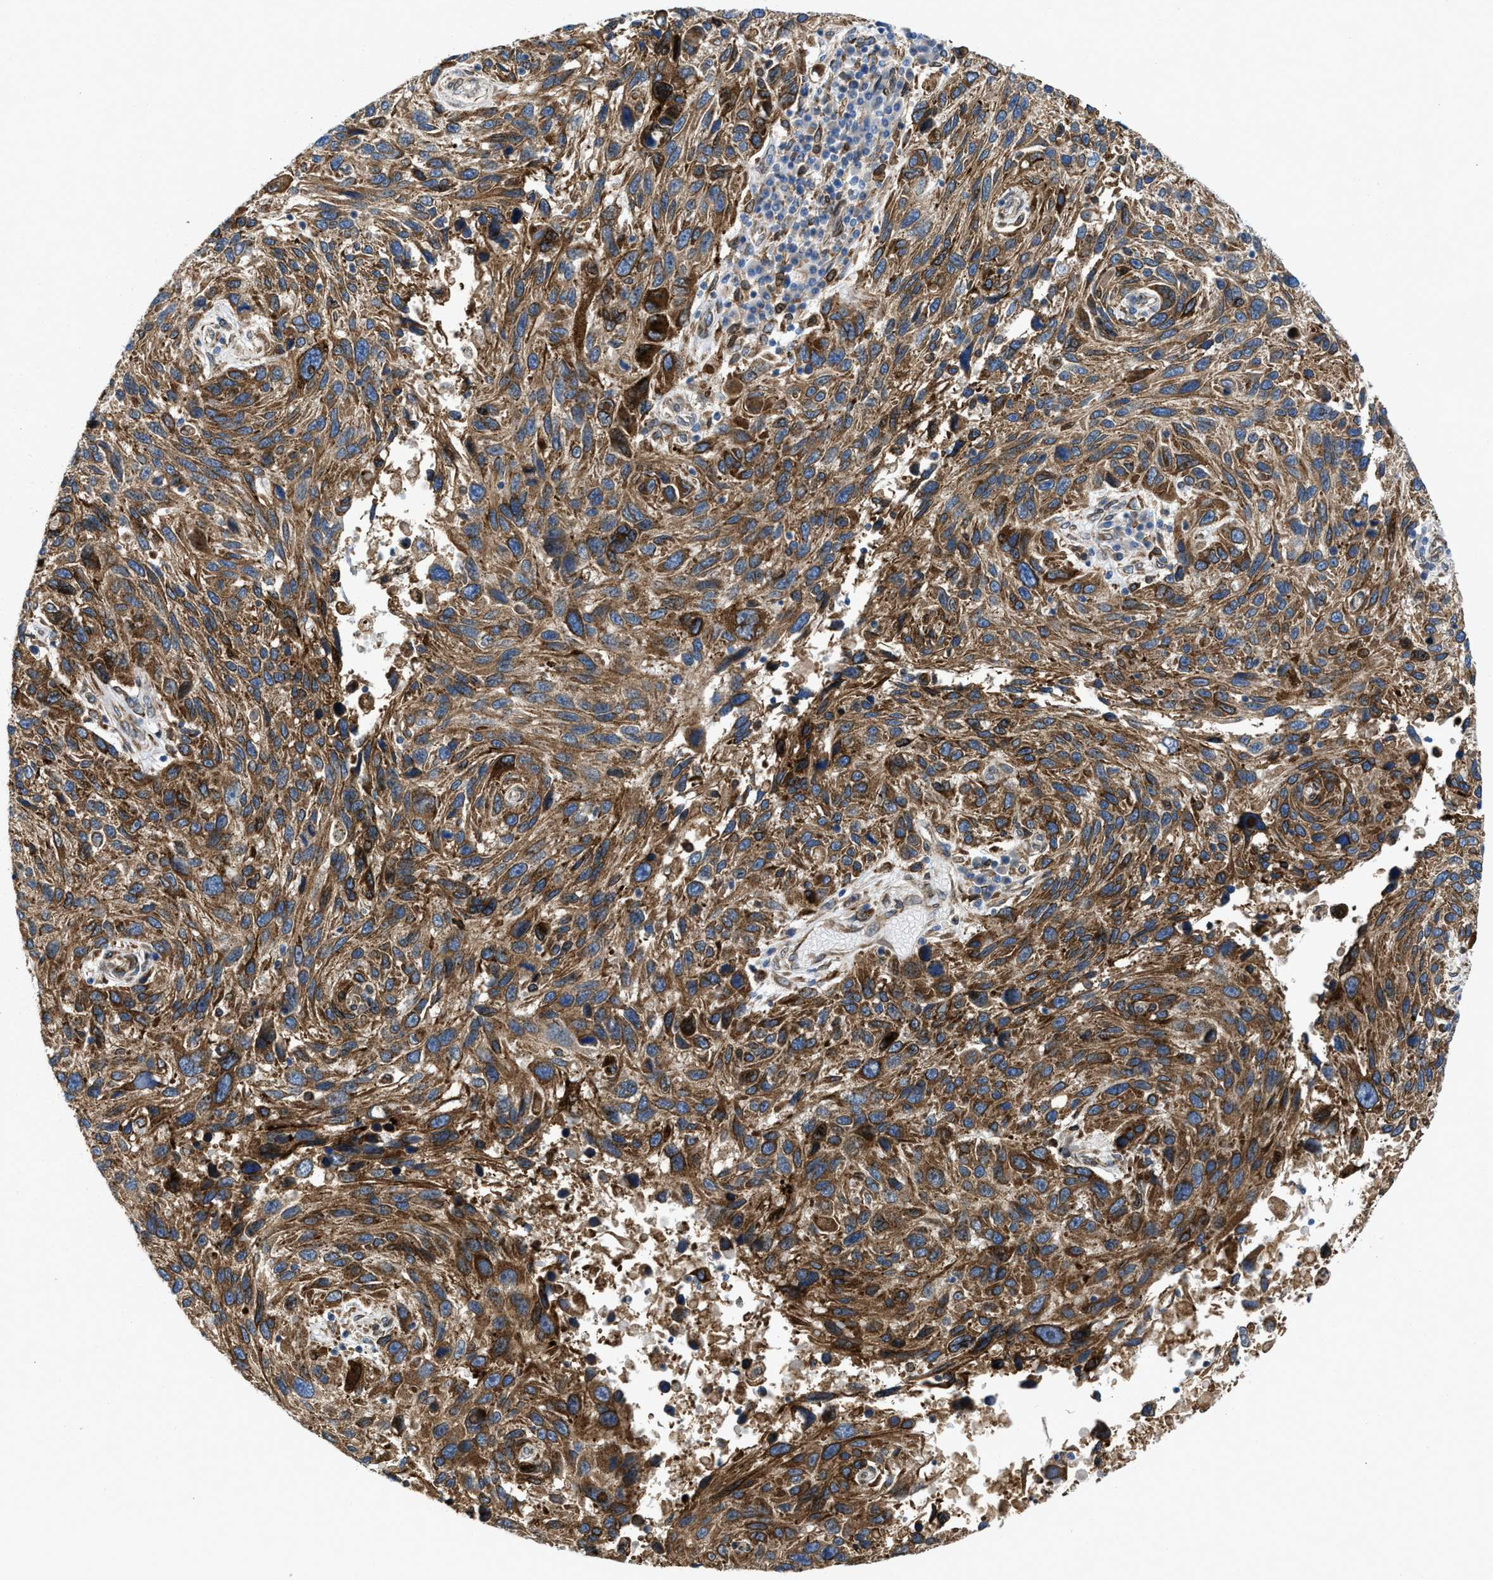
{"staining": {"intensity": "moderate", "quantity": ">75%", "location": "cytoplasmic/membranous"}, "tissue": "melanoma", "cell_type": "Tumor cells", "image_type": "cancer", "snomed": [{"axis": "morphology", "description": "Malignant melanoma, NOS"}, {"axis": "topography", "description": "Skin"}], "caption": "This is an image of immunohistochemistry (IHC) staining of malignant melanoma, which shows moderate staining in the cytoplasmic/membranous of tumor cells.", "gene": "ERLIN2", "patient": {"sex": "male", "age": 53}}